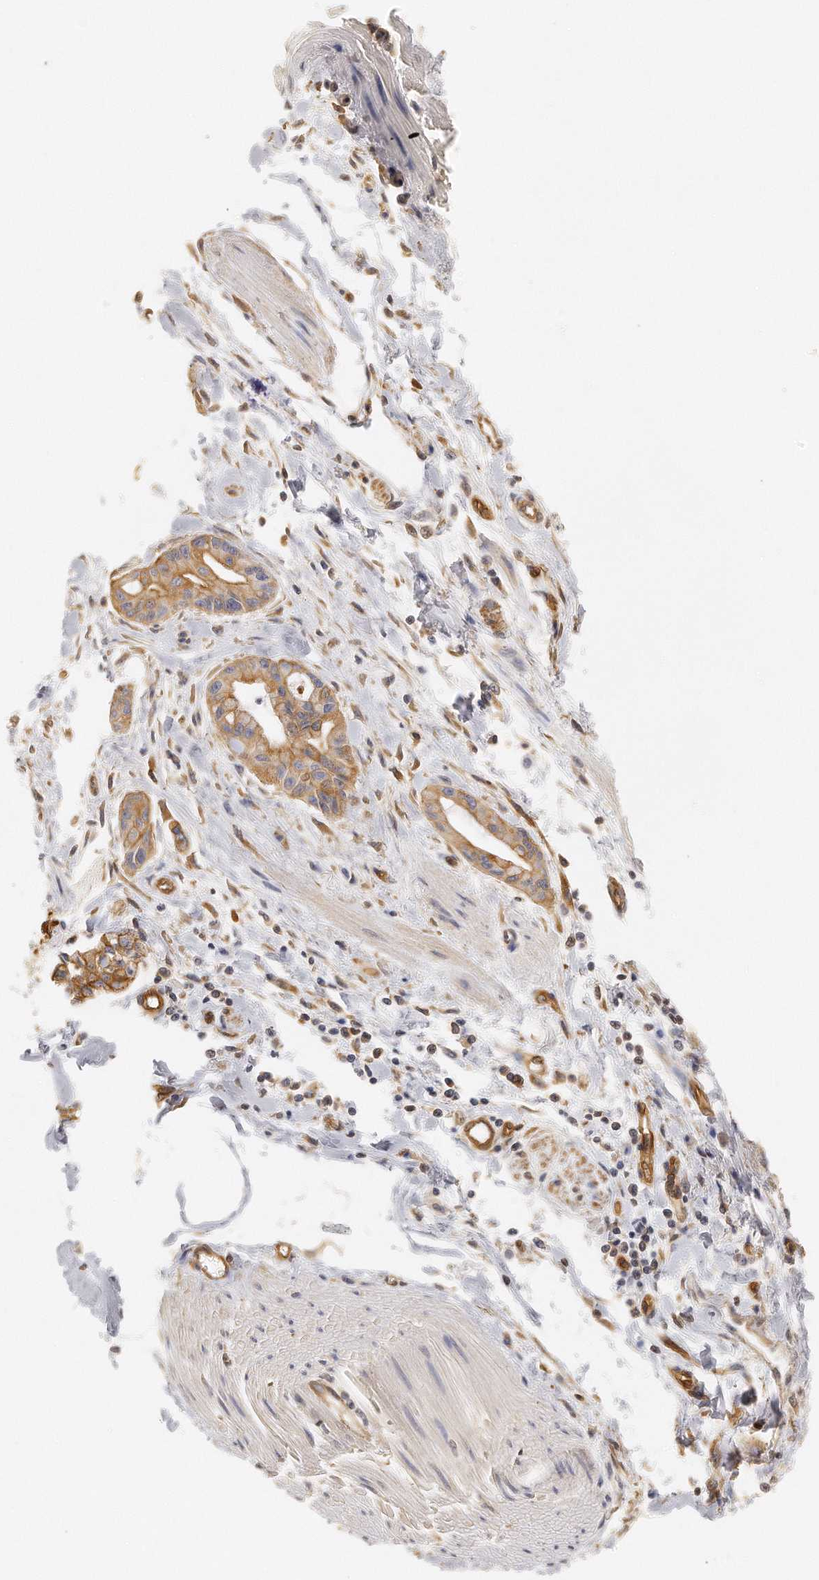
{"staining": {"intensity": "moderate", "quantity": ">75%", "location": "cytoplasmic/membranous"}, "tissue": "pancreatic cancer", "cell_type": "Tumor cells", "image_type": "cancer", "snomed": [{"axis": "morphology", "description": "Adenocarcinoma, NOS"}, {"axis": "topography", "description": "Pancreas"}], "caption": "Immunohistochemistry image of adenocarcinoma (pancreatic) stained for a protein (brown), which exhibits medium levels of moderate cytoplasmic/membranous staining in about >75% of tumor cells.", "gene": "CHST7", "patient": {"sex": "male", "age": 59}}